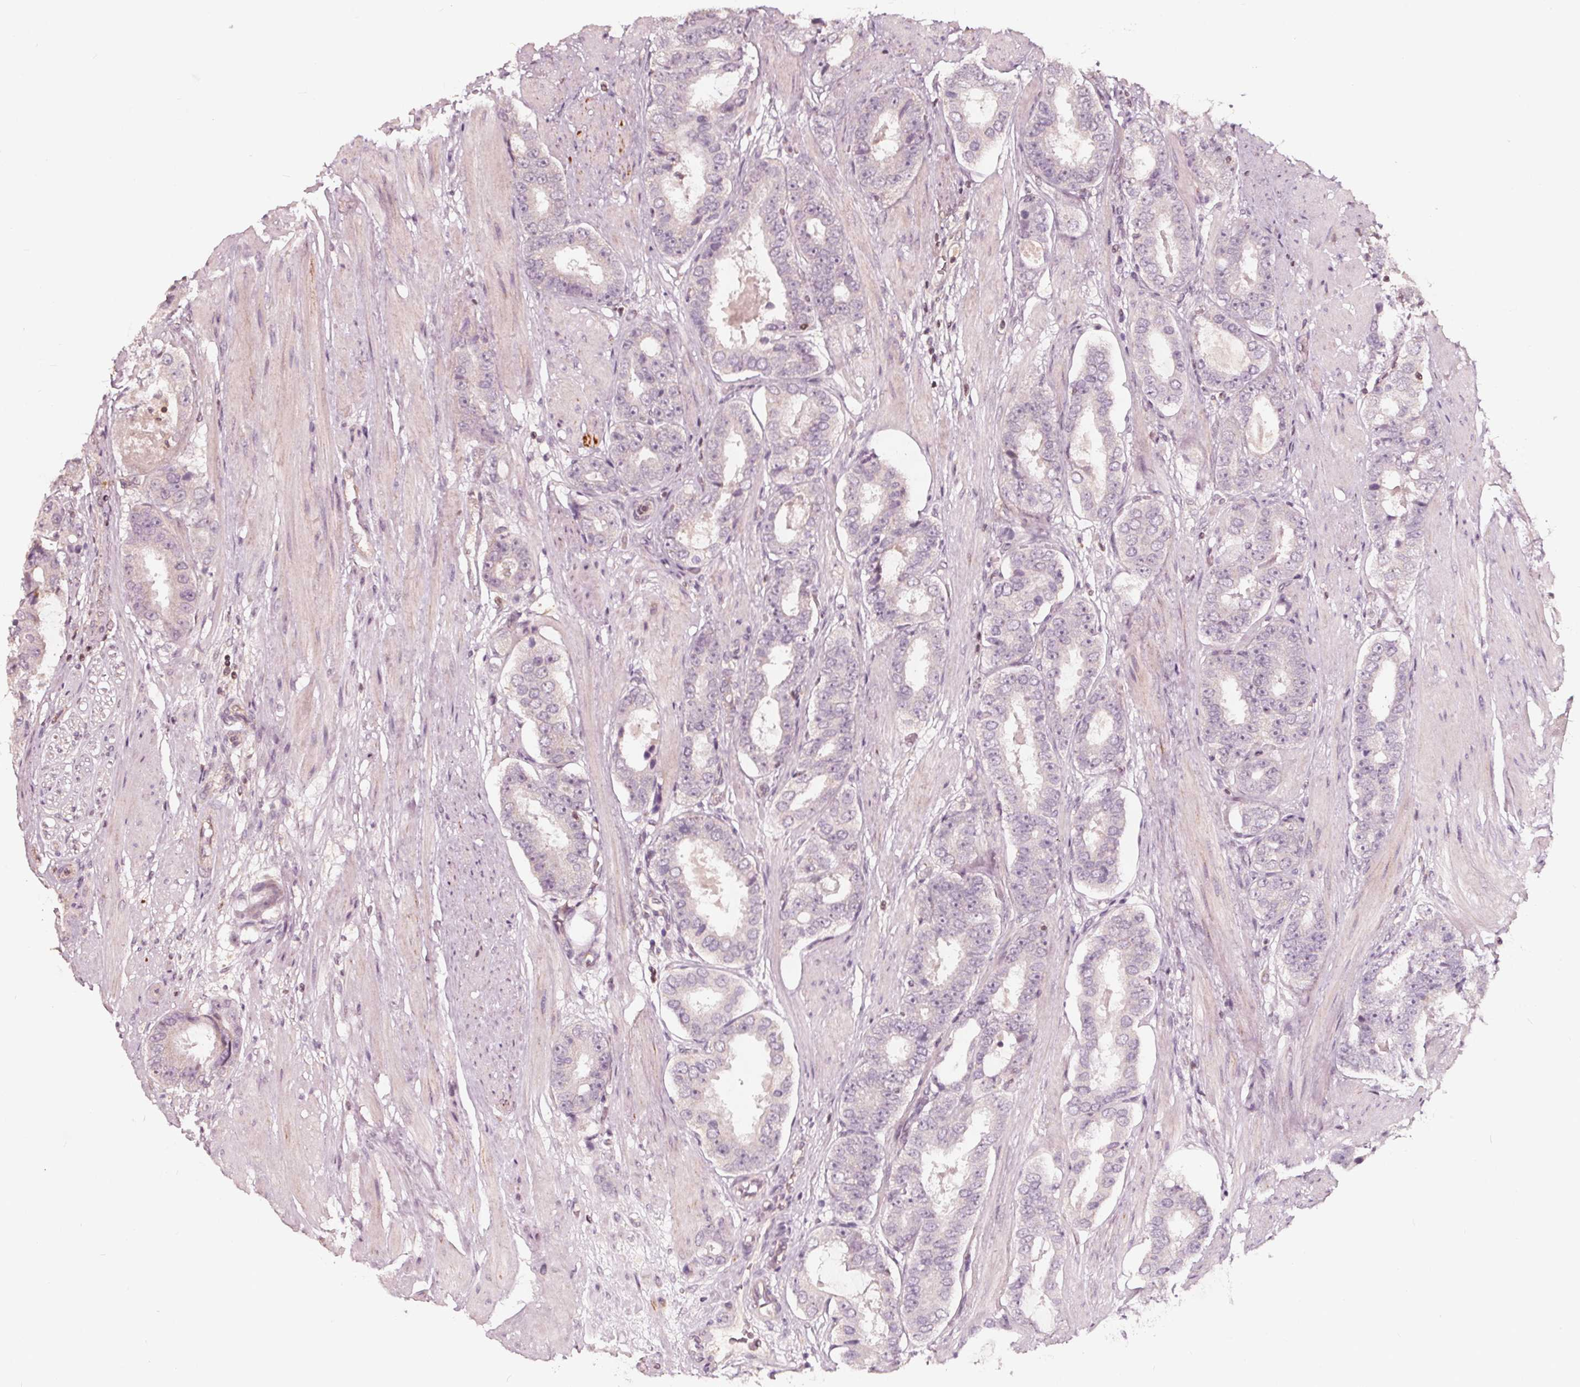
{"staining": {"intensity": "negative", "quantity": "none", "location": "none"}, "tissue": "prostate cancer", "cell_type": "Tumor cells", "image_type": "cancer", "snomed": [{"axis": "morphology", "description": "Adenocarcinoma, High grade"}, {"axis": "topography", "description": "Prostate"}], "caption": "DAB (3,3'-diaminobenzidine) immunohistochemical staining of prostate cancer (adenocarcinoma (high-grade)) shows no significant positivity in tumor cells.", "gene": "AIP", "patient": {"sex": "male", "age": 63}}